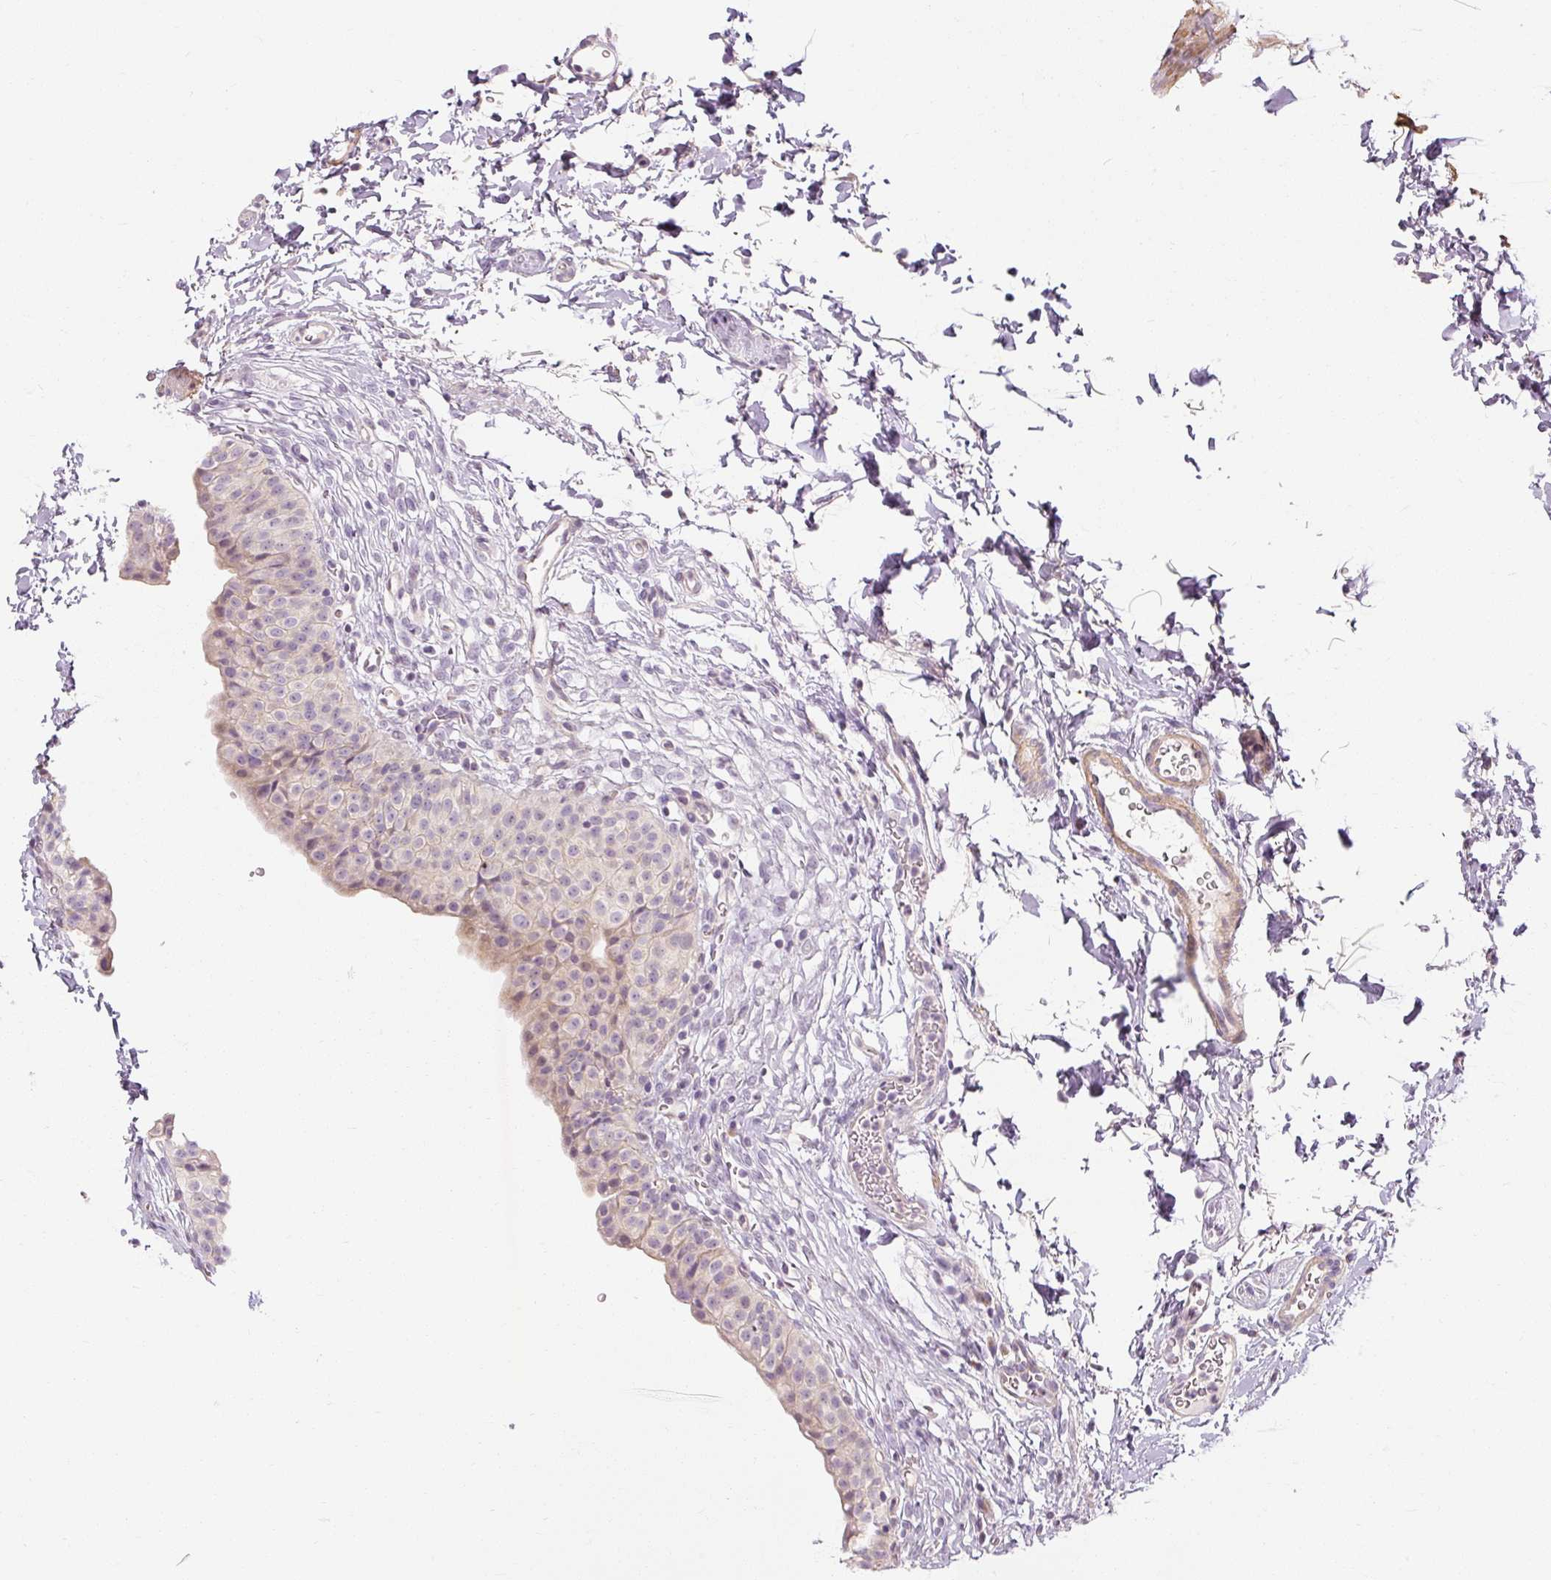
{"staining": {"intensity": "moderate", "quantity": "<25%", "location": "cytoplasmic/membranous"}, "tissue": "urinary bladder", "cell_type": "Urothelial cells", "image_type": "normal", "snomed": [{"axis": "morphology", "description": "Normal tissue, NOS"}, {"axis": "topography", "description": "Urinary bladder"}, {"axis": "topography", "description": "Peripheral nerve tissue"}], "caption": "Immunohistochemical staining of unremarkable urinary bladder displays moderate cytoplasmic/membranous protein positivity in approximately <25% of urothelial cells.", "gene": "CAPN3", "patient": {"sex": "male", "age": 55}}